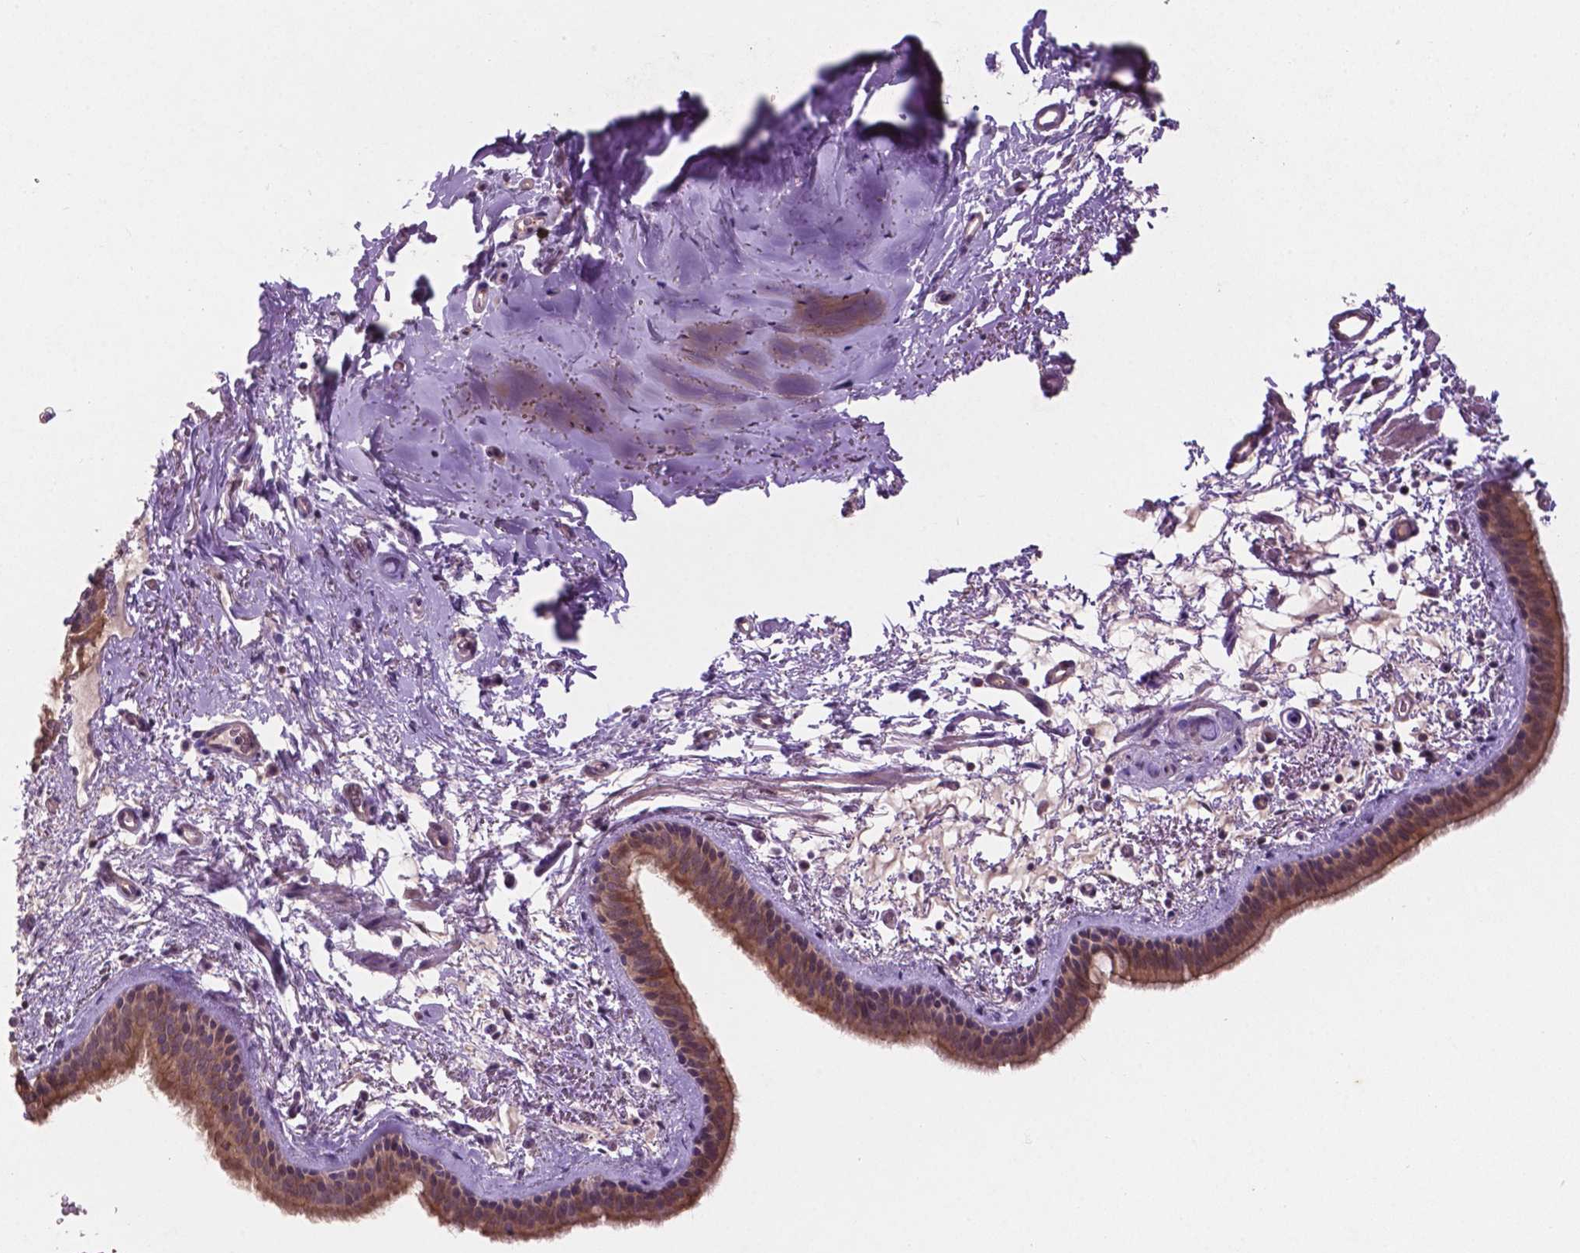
{"staining": {"intensity": "moderate", "quantity": ">75%", "location": "cytoplasmic/membranous"}, "tissue": "bronchus", "cell_type": "Respiratory epithelial cells", "image_type": "normal", "snomed": [{"axis": "morphology", "description": "Normal tissue, NOS"}, {"axis": "topography", "description": "Bronchus"}], "caption": "The photomicrograph demonstrates immunohistochemical staining of benign bronchus. There is moderate cytoplasmic/membranous staining is appreciated in approximately >75% of respiratory epithelial cells.", "gene": "ARL5C", "patient": {"sex": "female", "age": 61}}